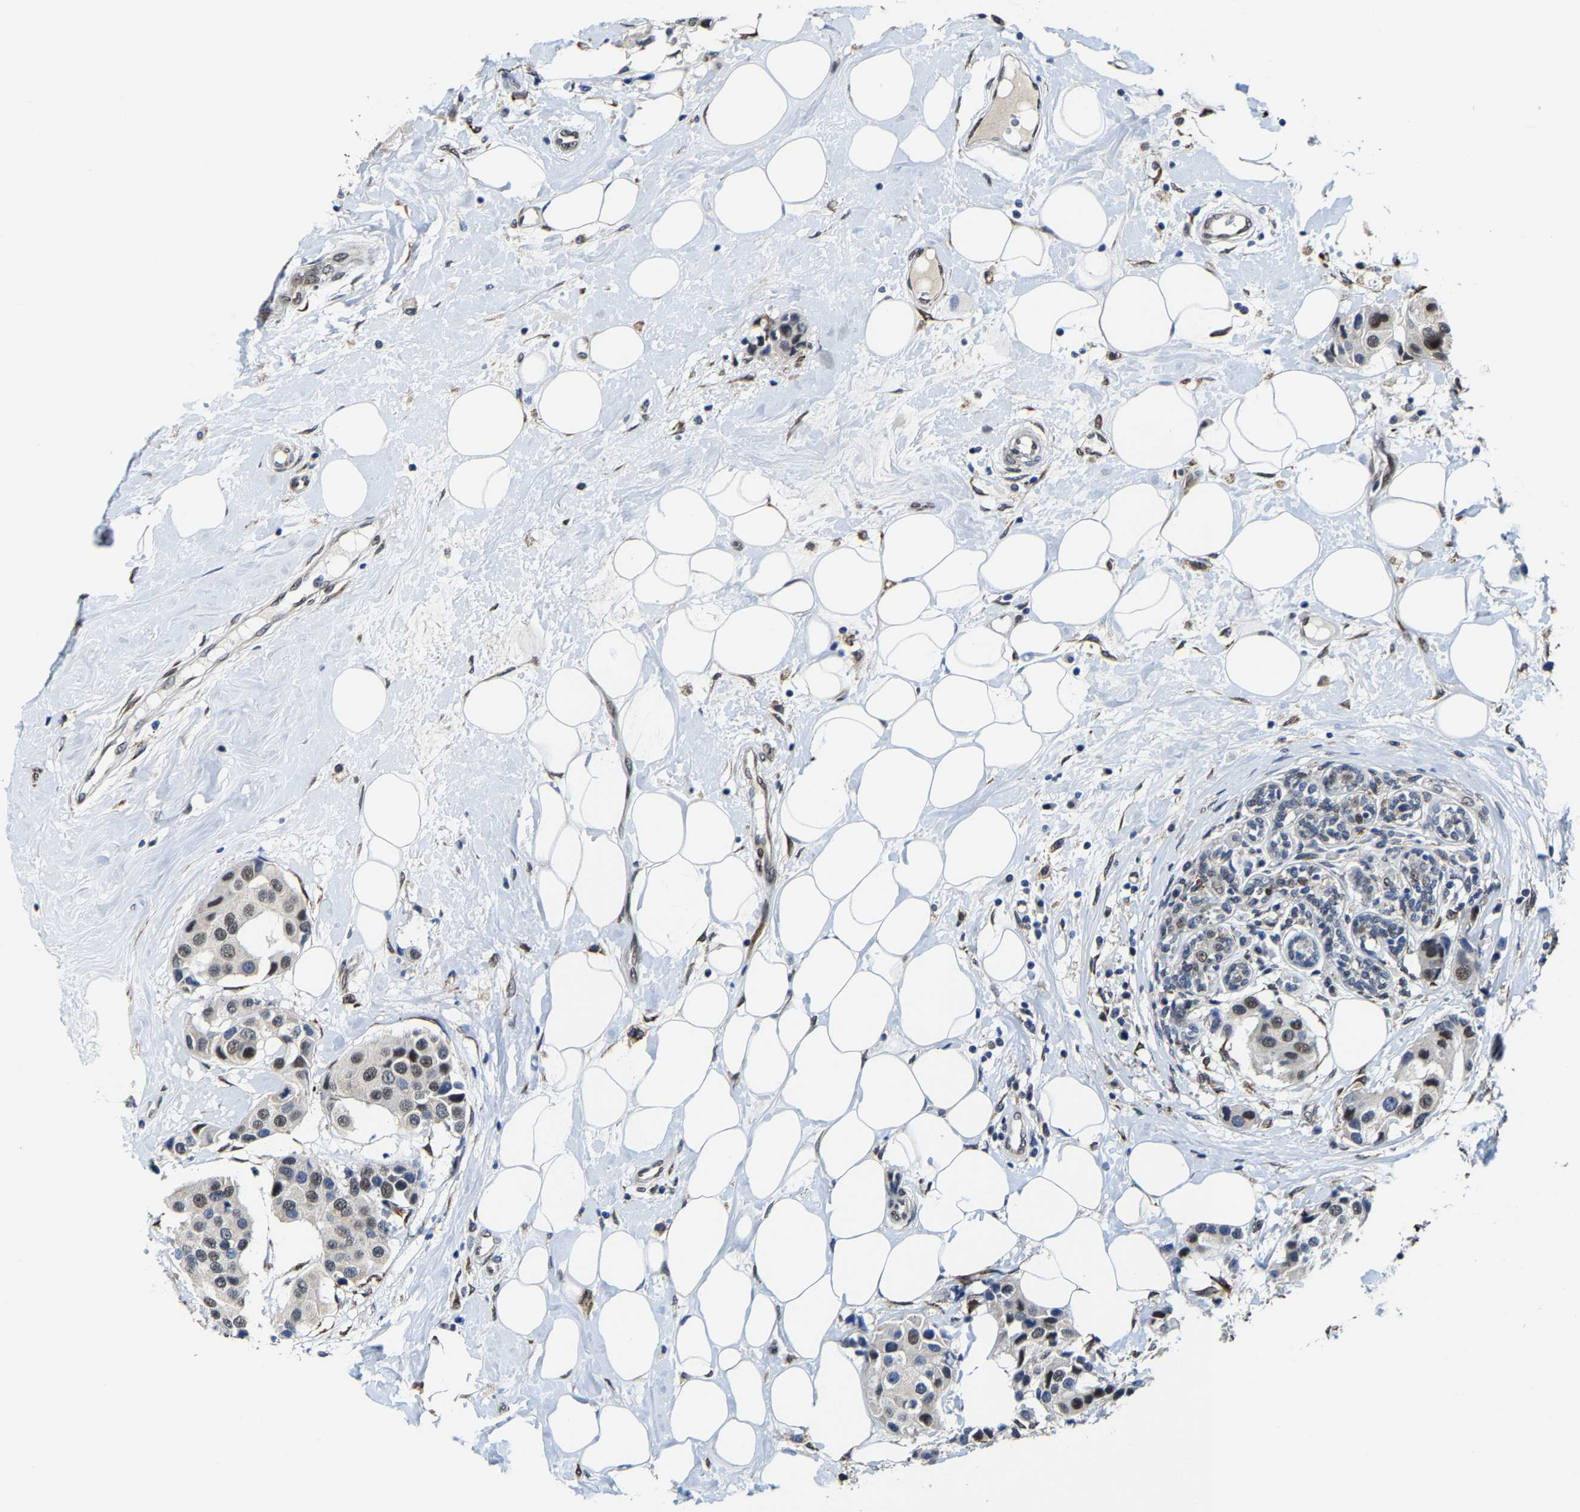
{"staining": {"intensity": "moderate", "quantity": "25%-75%", "location": "nuclear"}, "tissue": "breast cancer", "cell_type": "Tumor cells", "image_type": "cancer", "snomed": [{"axis": "morphology", "description": "Normal tissue, NOS"}, {"axis": "morphology", "description": "Duct carcinoma"}, {"axis": "topography", "description": "Breast"}], "caption": "Breast cancer (intraductal carcinoma) was stained to show a protein in brown. There is medium levels of moderate nuclear staining in approximately 25%-75% of tumor cells.", "gene": "METTL1", "patient": {"sex": "female", "age": 39}}